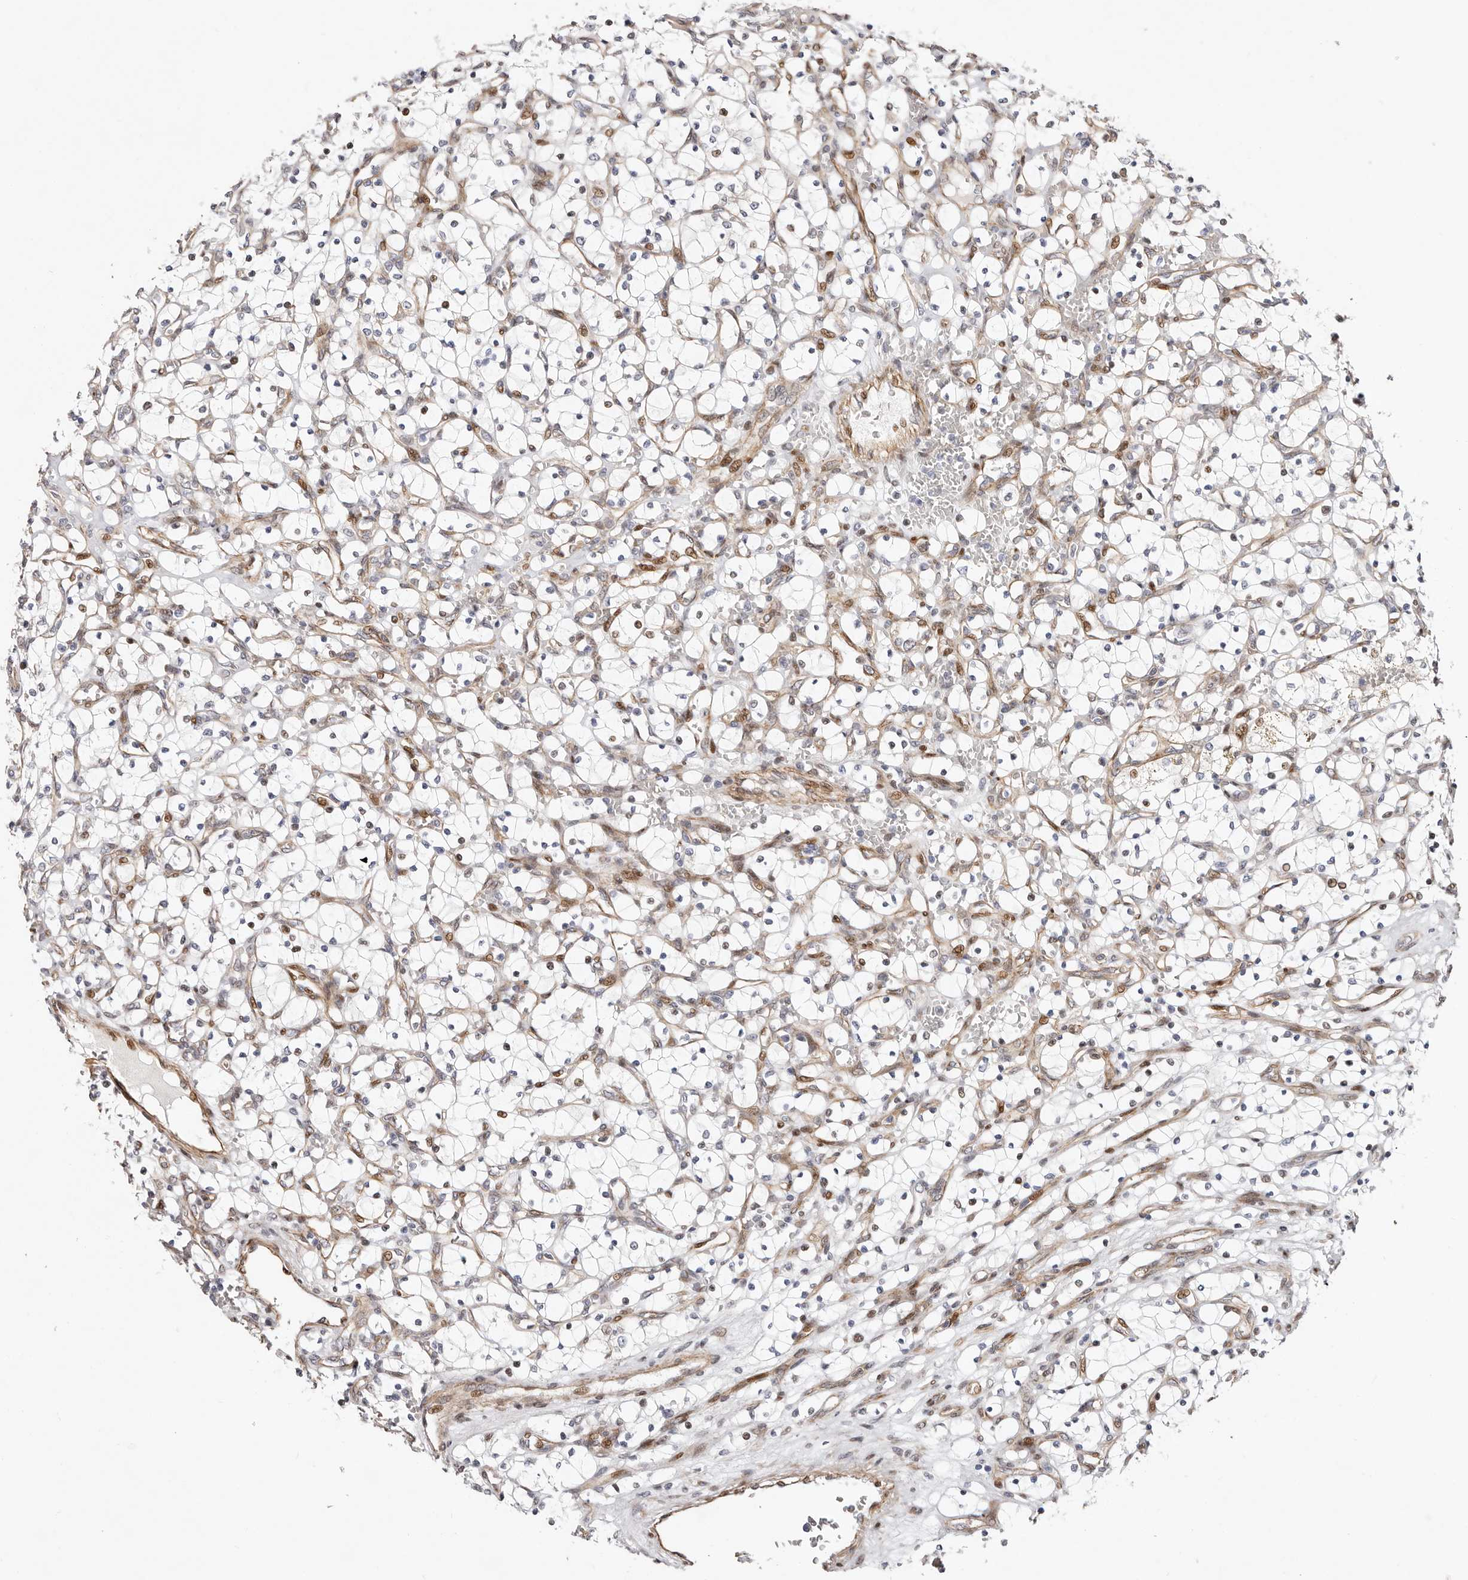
{"staining": {"intensity": "moderate", "quantity": "<25%", "location": "cytoplasmic/membranous,nuclear"}, "tissue": "renal cancer", "cell_type": "Tumor cells", "image_type": "cancer", "snomed": [{"axis": "morphology", "description": "Adenocarcinoma, NOS"}, {"axis": "topography", "description": "Kidney"}], "caption": "Tumor cells demonstrate moderate cytoplasmic/membranous and nuclear positivity in approximately <25% of cells in renal cancer (adenocarcinoma). (DAB (3,3'-diaminobenzidine) IHC with brightfield microscopy, high magnification).", "gene": "EPHX3", "patient": {"sex": "female", "age": 69}}